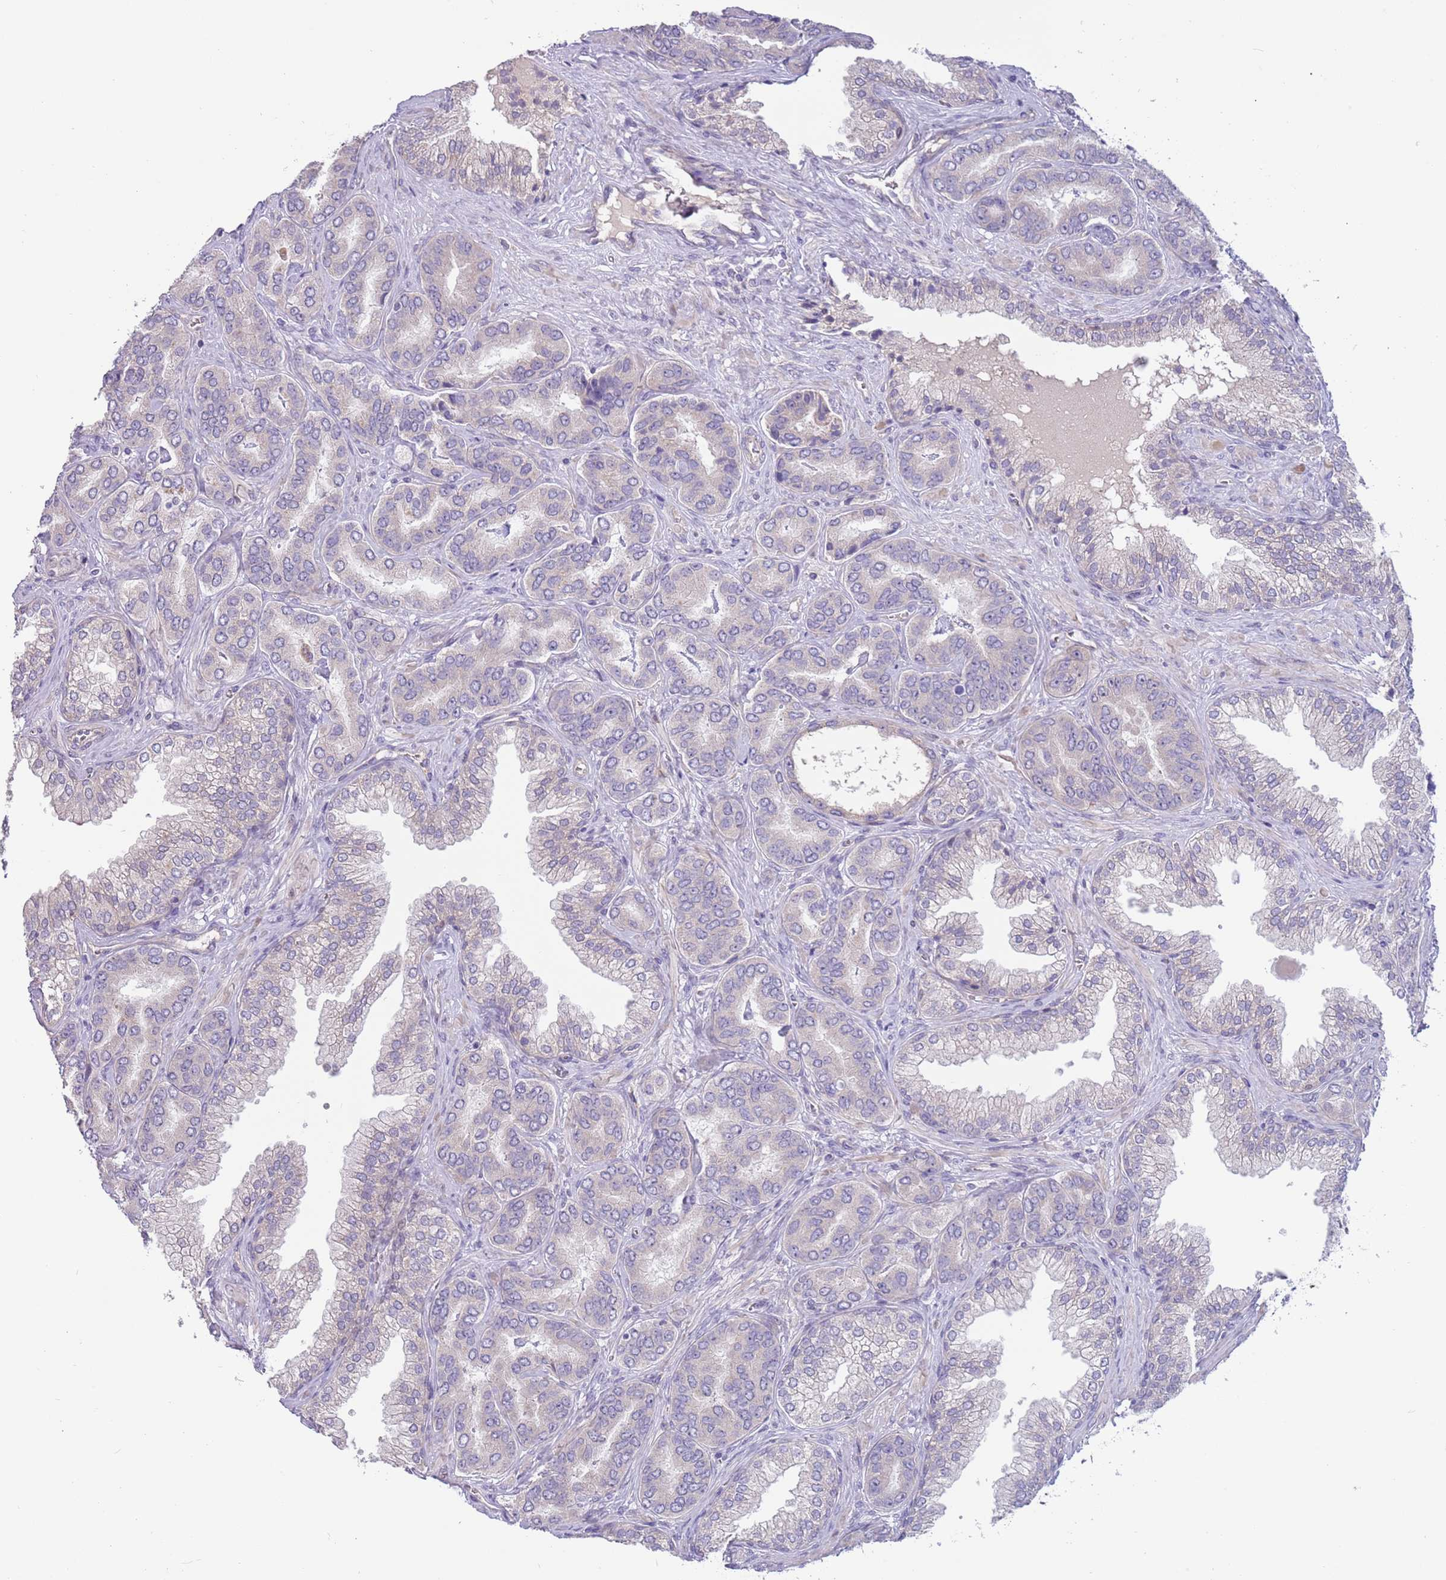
{"staining": {"intensity": "negative", "quantity": "none", "location": "none"}, "tissue": "prostate cancer", "cell_type": "Tumor cells", "image_type": "cancer", "snomed": [{"axis": "morphology", "description": "Adenocarcinoma, High grade"}, {"axis": "topography", "description": "Prostate"}], "caption": "This is a micrograph of immunohistochemistry staining of adenocarcinoma (high-grade) (prostate), which shows no expression in tumor cells.", "gene": "CABYR", "patient": {"sex": "male", "age": 72}}